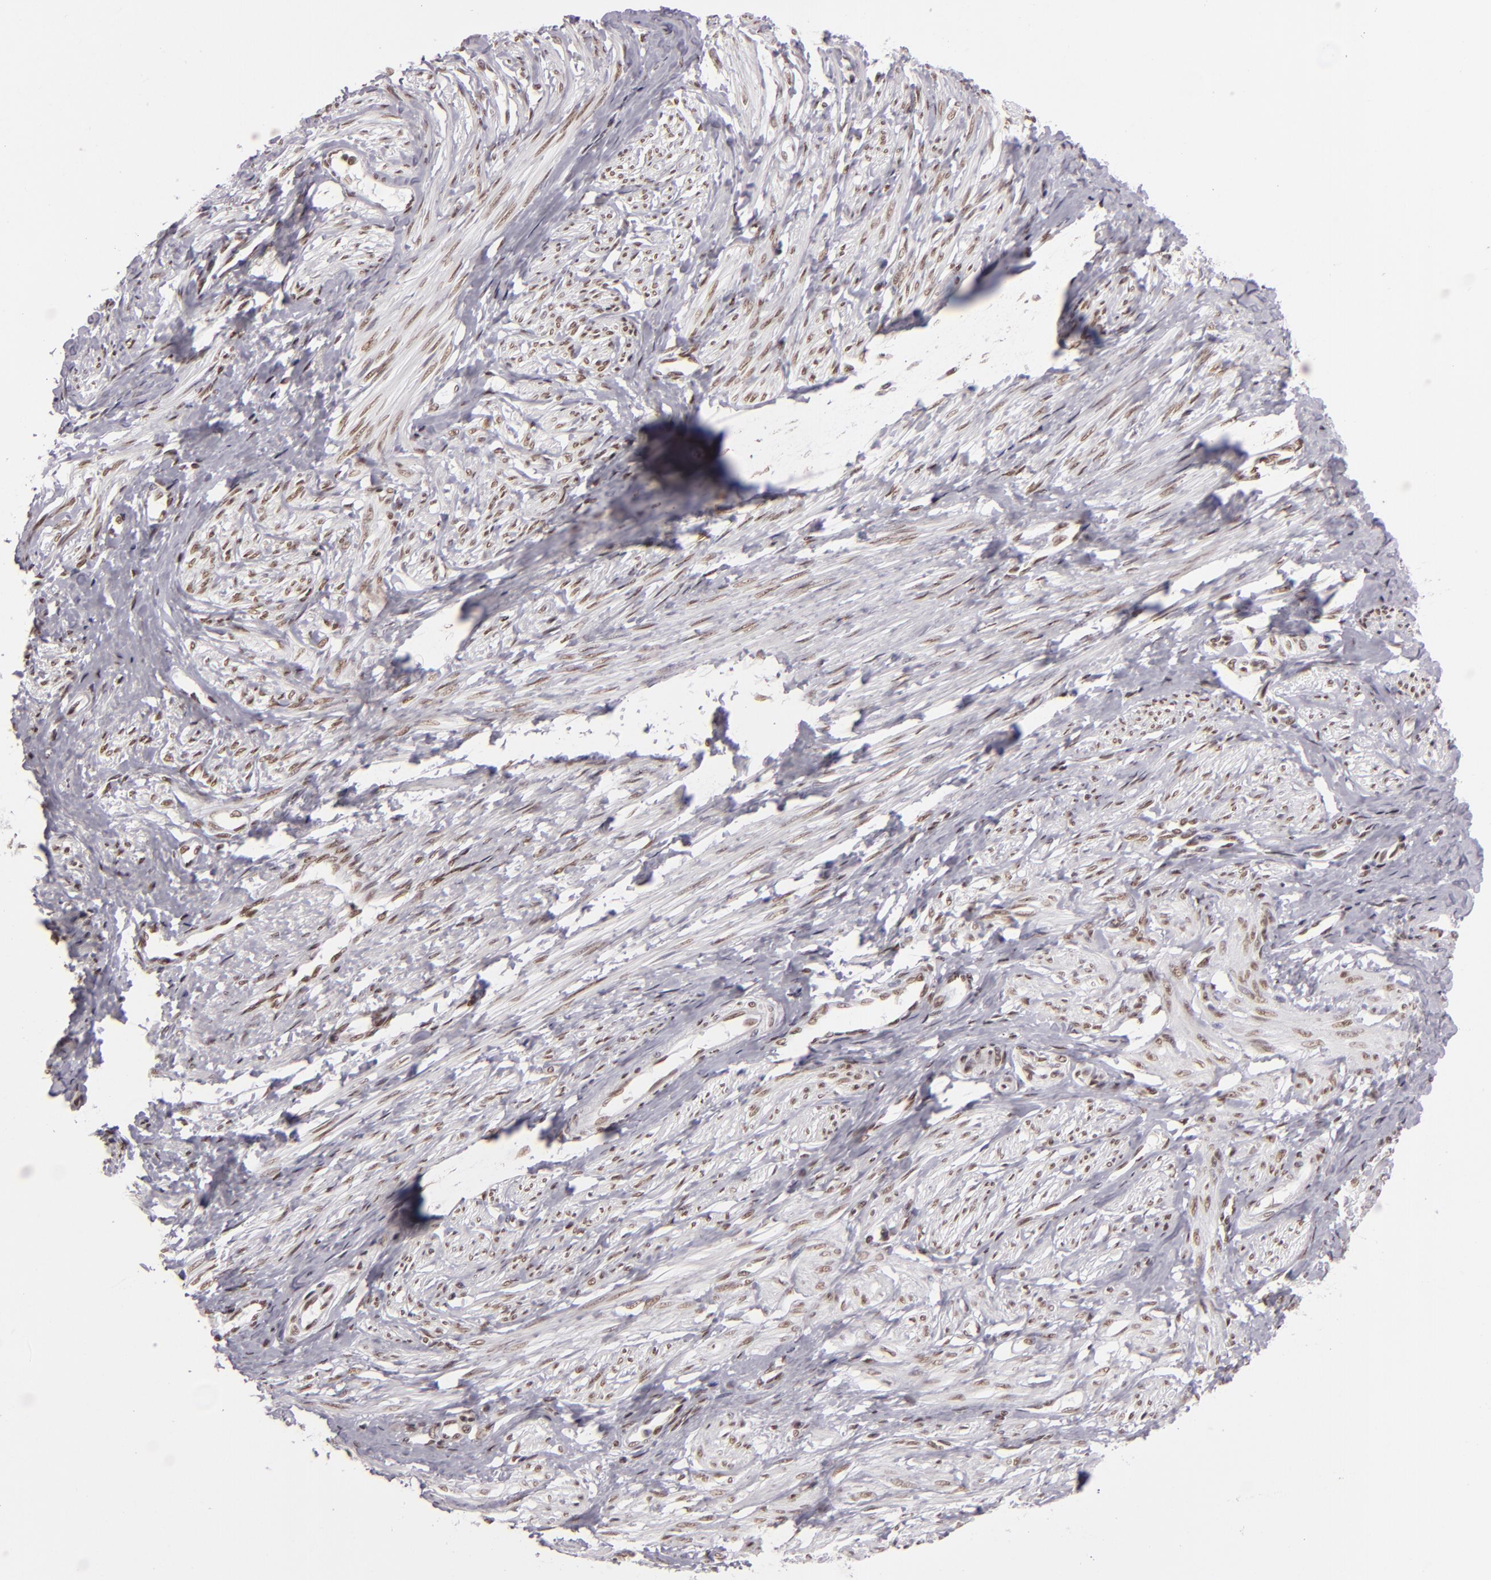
{"staining": {"intensity": "weak", "quantity": ">75%", "location": "nuclear"}, "tissue": "smooth muscle", "cell_type": "Smooth muscle cells", "image_type": "normal", "snomed": [{"axis": "morphology", "description": "Normal tissue, NOS"}, {"axis": "topography", "description": "Smooth muscle"}, {"axis": "topography", "description": "Uterus"}], "caption": "Smooth muscle cells display low levels of weak nuclear positivity in about >75% of cells in benign smooth muscle.", "gene": "BRD8", "patient": {"sex": "female", "age": 39}}